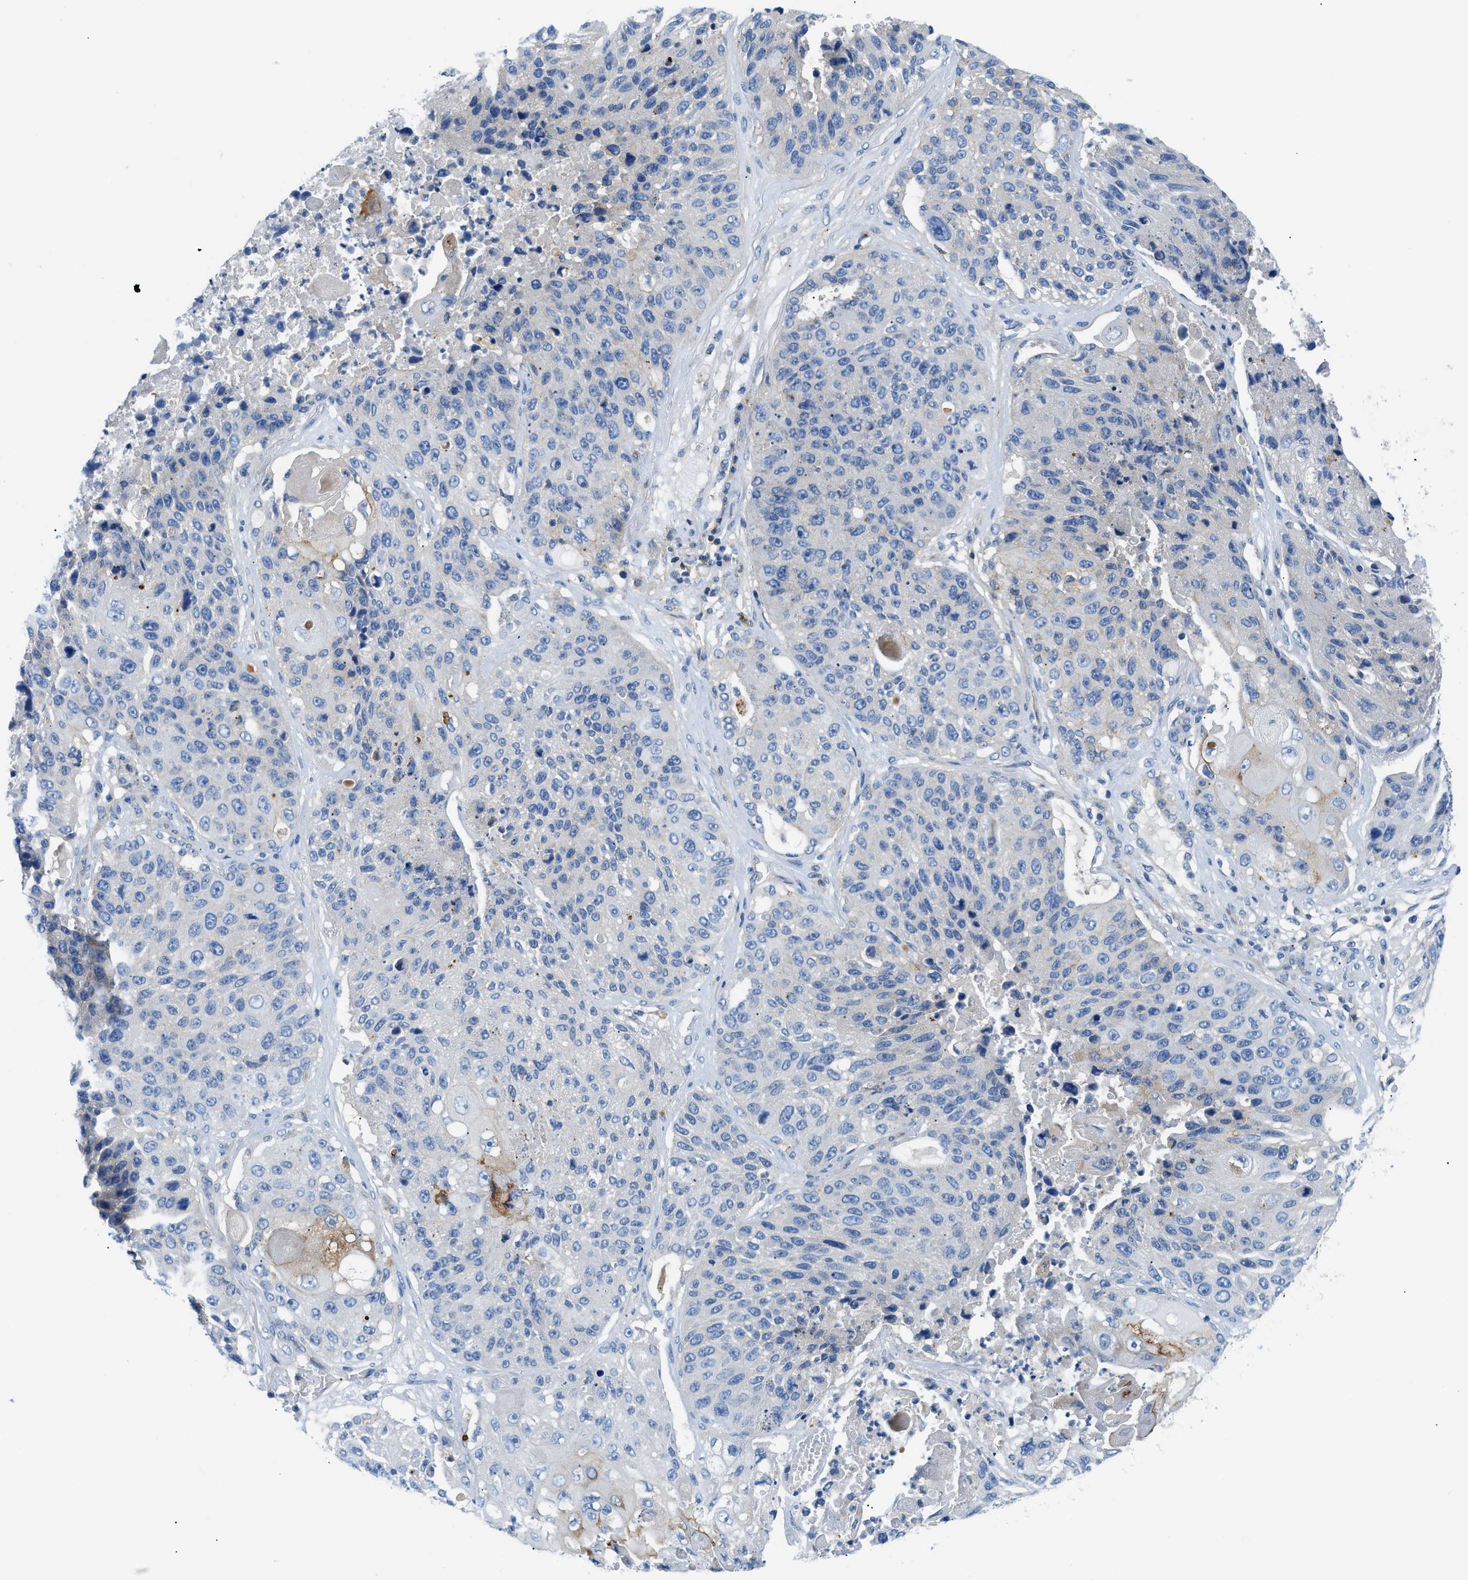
{"staining": {"intensity": "negative", "quantity": "none", "location": "none"}, "tissue": "lung cancer", "cell_type": "Tumor cells", "image_type": "cancer", "snomed": [{"axis": "morphology", "description": "Squamous cell carcinoma, NOS"}, {"axis": "topography", "description": "Lung"}], "caption": "DAB immunohistochemical staining of lung cancer (squamous cell carcinoma) exhibits no significant expression in tumor cells.", "gene": "ORAI1", "patient": {"sex": "male", "age": 61}}